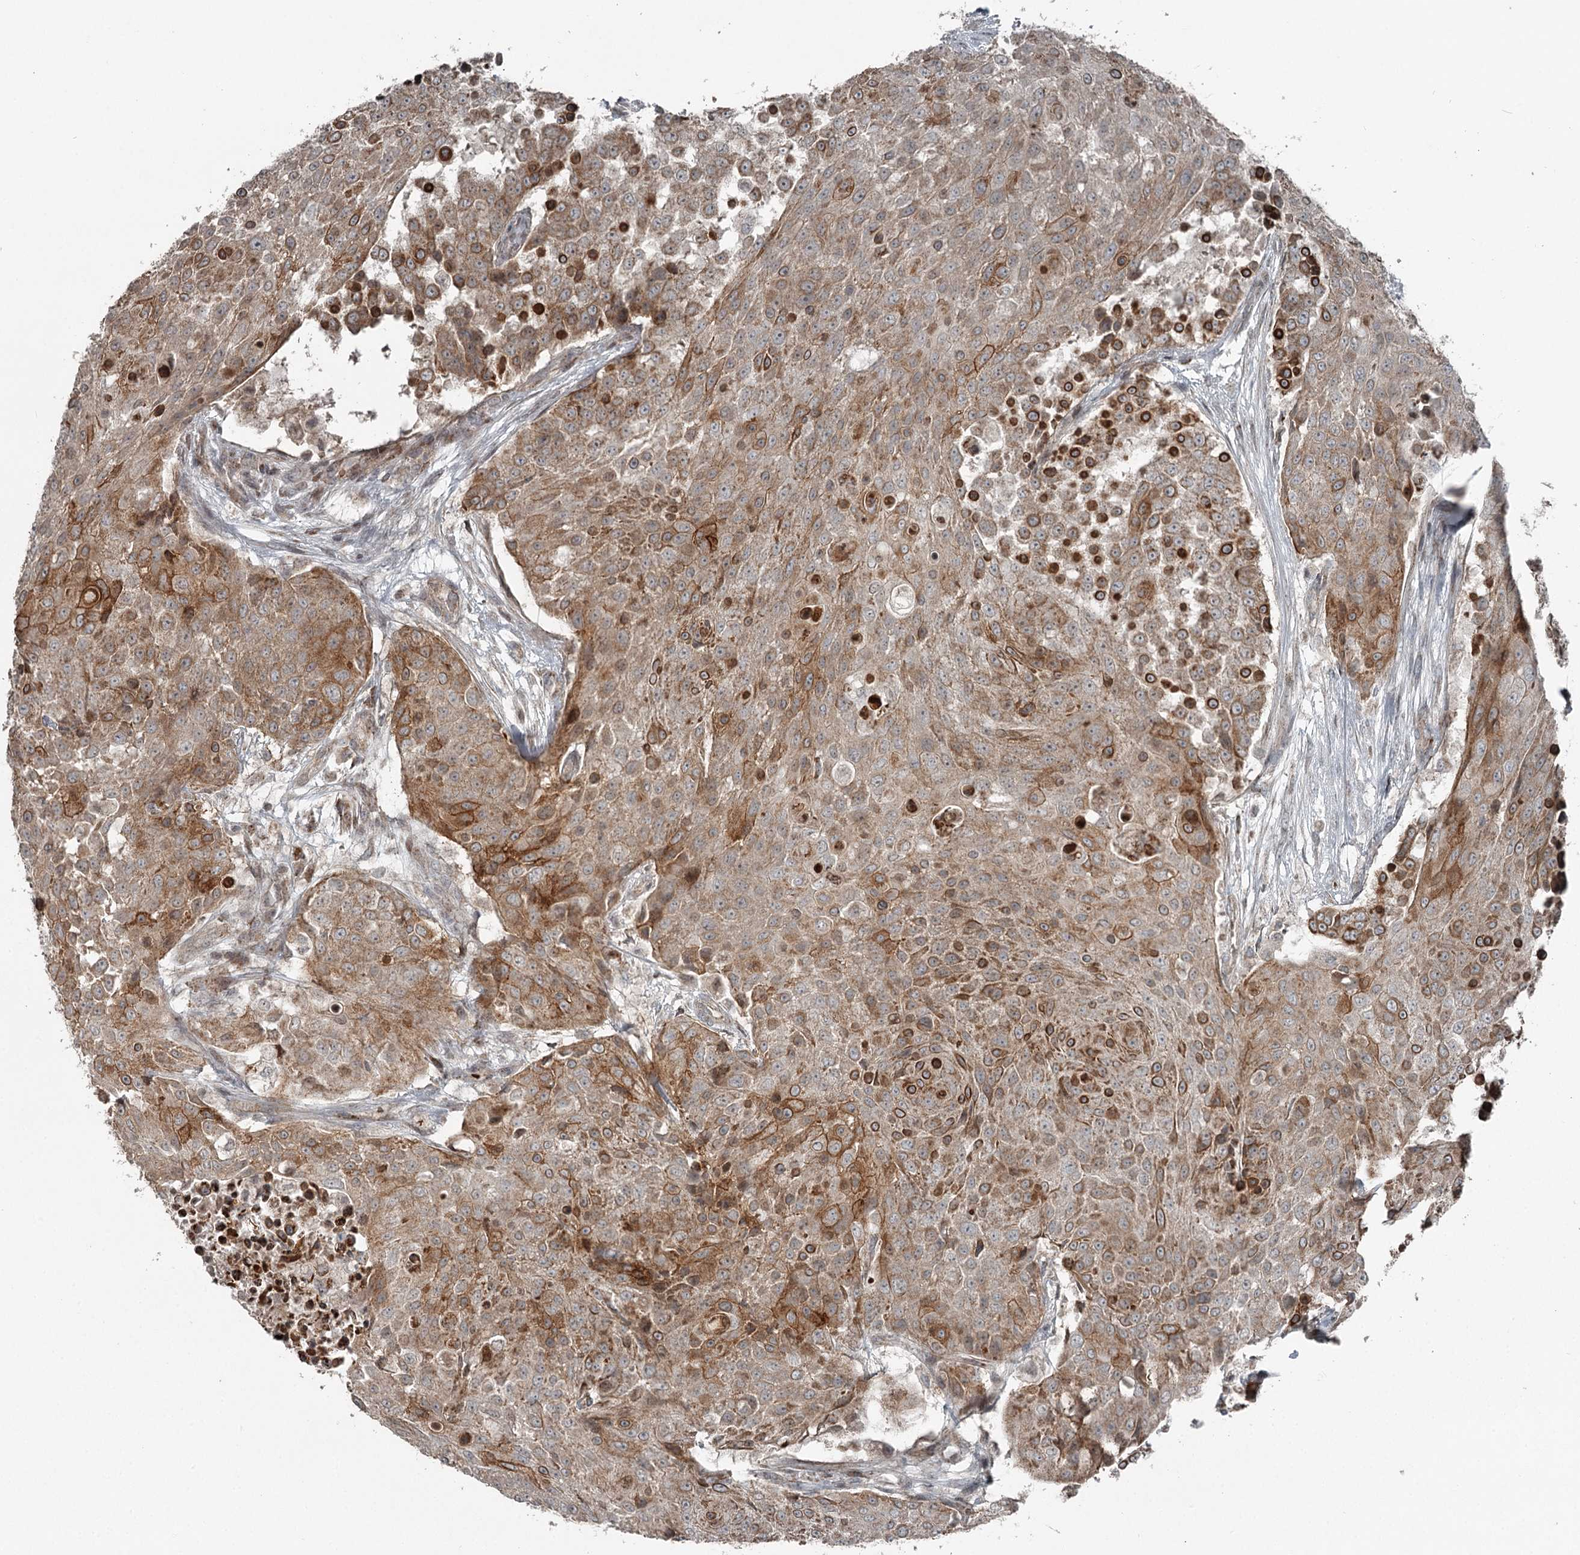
{"staining": {"intensity": "strong", "quantity": ">75%", "location": "cytoplasmic/membranous"}, "tissue": "urothelial cancer", "cell_type": "Tumor cells", "image_type": "cancer", "snomed": [{"axis": "morphology", "description": "Urothelial carcinoma, High grade"}, {"axis": "topography", "description": "Urinary bladder"}], "caption": "Tumor cells exhibit strong cytoplasmic/membranous staining in approximately >75% of cells in high-grade urothelial carcinoma.", "gene": "RASSF8", "patient": {"sex": "female", "age": 63}}